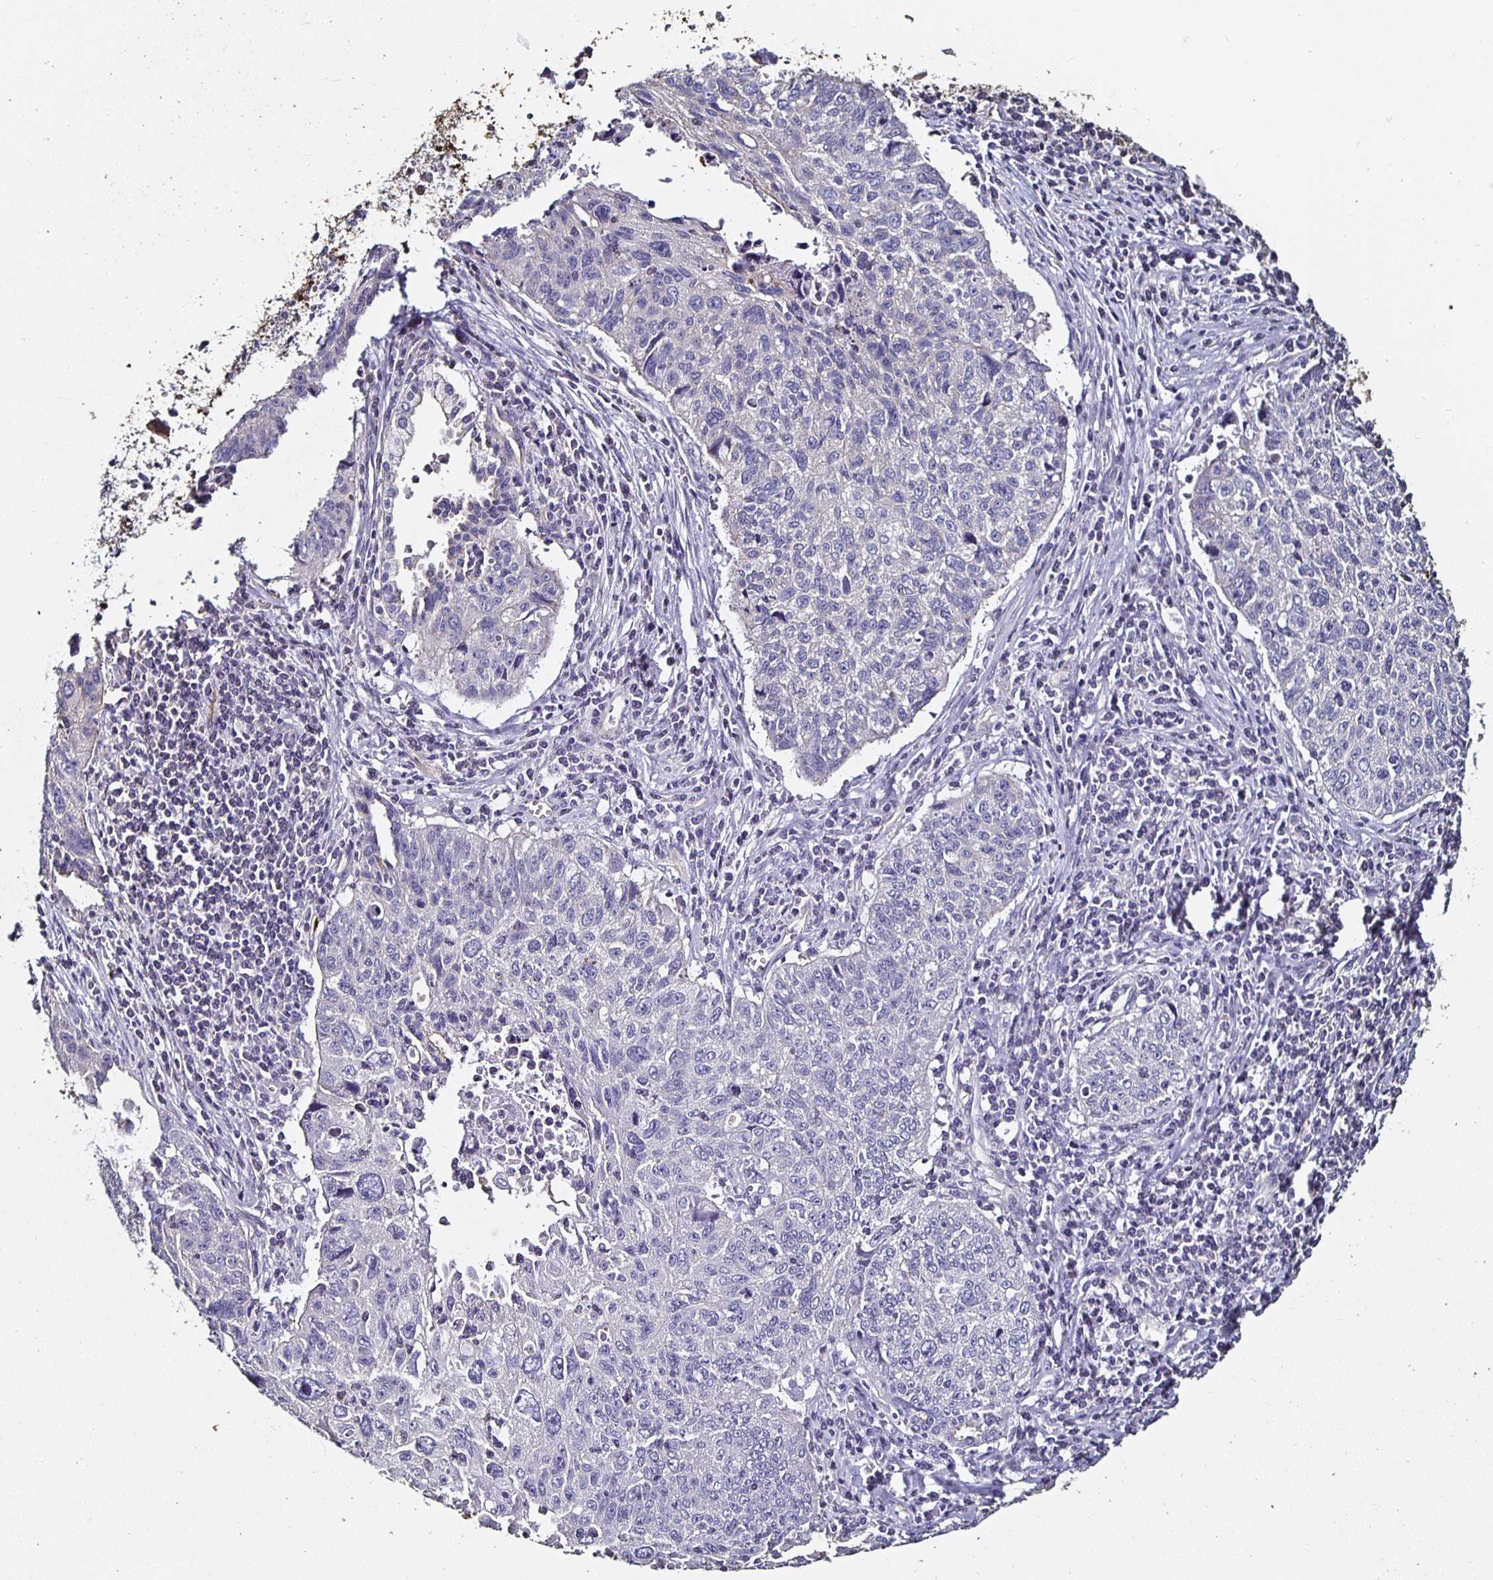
{"staining": {"intensity": "negative", "quantity": "none", "location": "none"}, "tissue": "lung cancer", "cell_type": "Tumor cells", "image_type": "cancer", "snomed": [{"axis": "morphology", "description": "Normal morphology"}, {"axis": "morphology", "description": "Aneuploidy"}, {"axis": "morphology", "description": "Squamous cell carcinoma, NOS"}, {"axis": "topography", "description": "Lymph node"}, {"axis": "topography", "description": "Lung"}], "caption": "This is a image of immunohistochemistry (IHC) staining of lung aneuploidy, which shows no expression in tumor cells.", "gene": "TLR4", "patient": {"sex": "female", "age": 76}}